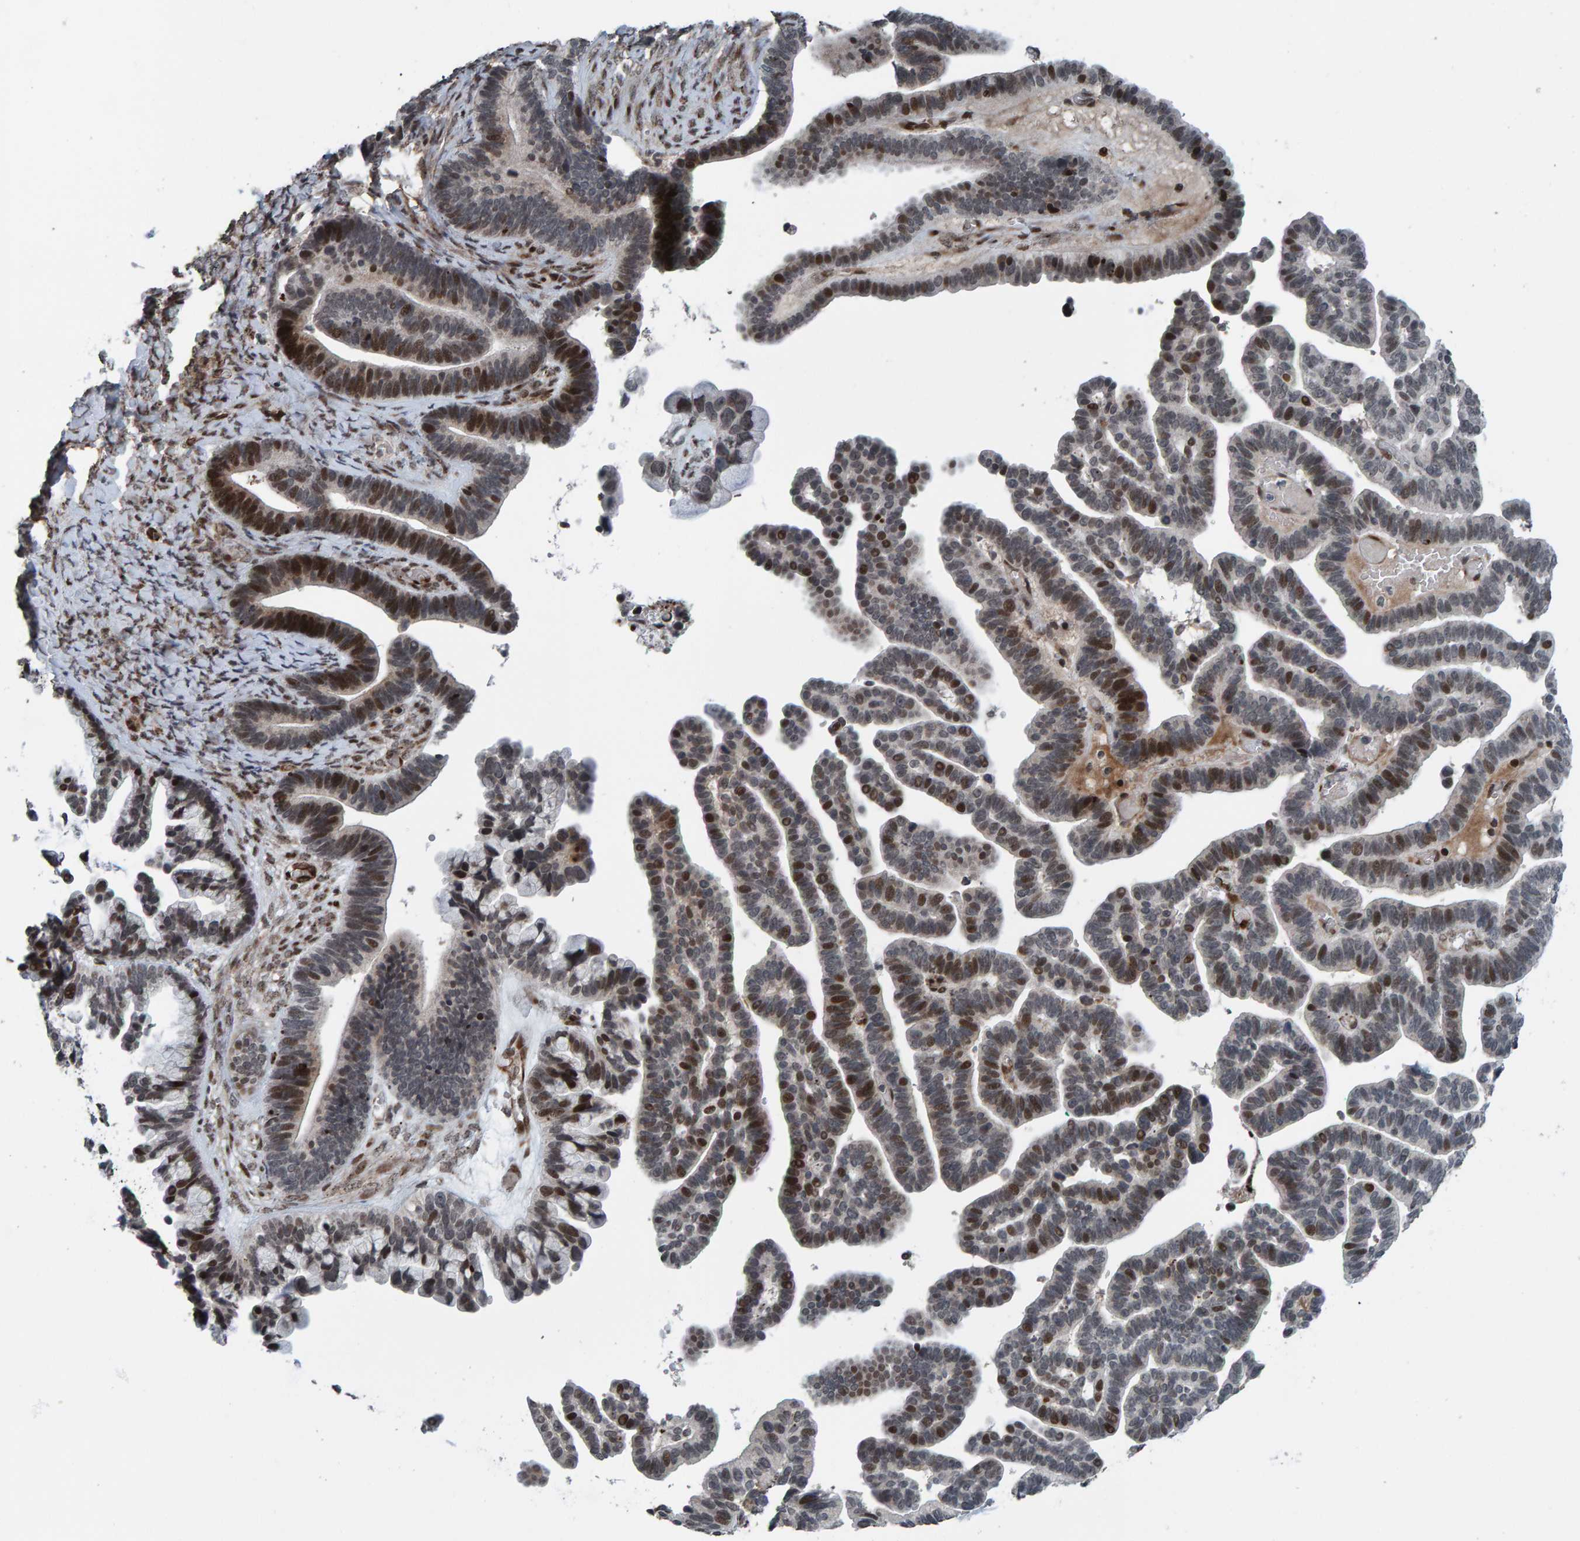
{"staining": {"intensity": "moderate", "quantity": "25%-75%", "location": "nuclear"}, "tissue": "ovarian cancer", "cell_type": "Tumor cells", "image_type": "cancer", "snomed": [{"axis": "morphology", "description": "Cystadenocarcinoma, serous, NOS"}, {"axis": "topography", "description": "Ovary"}], "caption": "Ovarian serous cystadenocarcinoma tissue demonstrates moderate nuclear expression in approximately 25%-75% of tumor cells, visualized by immunohistochemistry.", "gene": "ZNF366", "patient": {"sex": "female", "age": 56}}